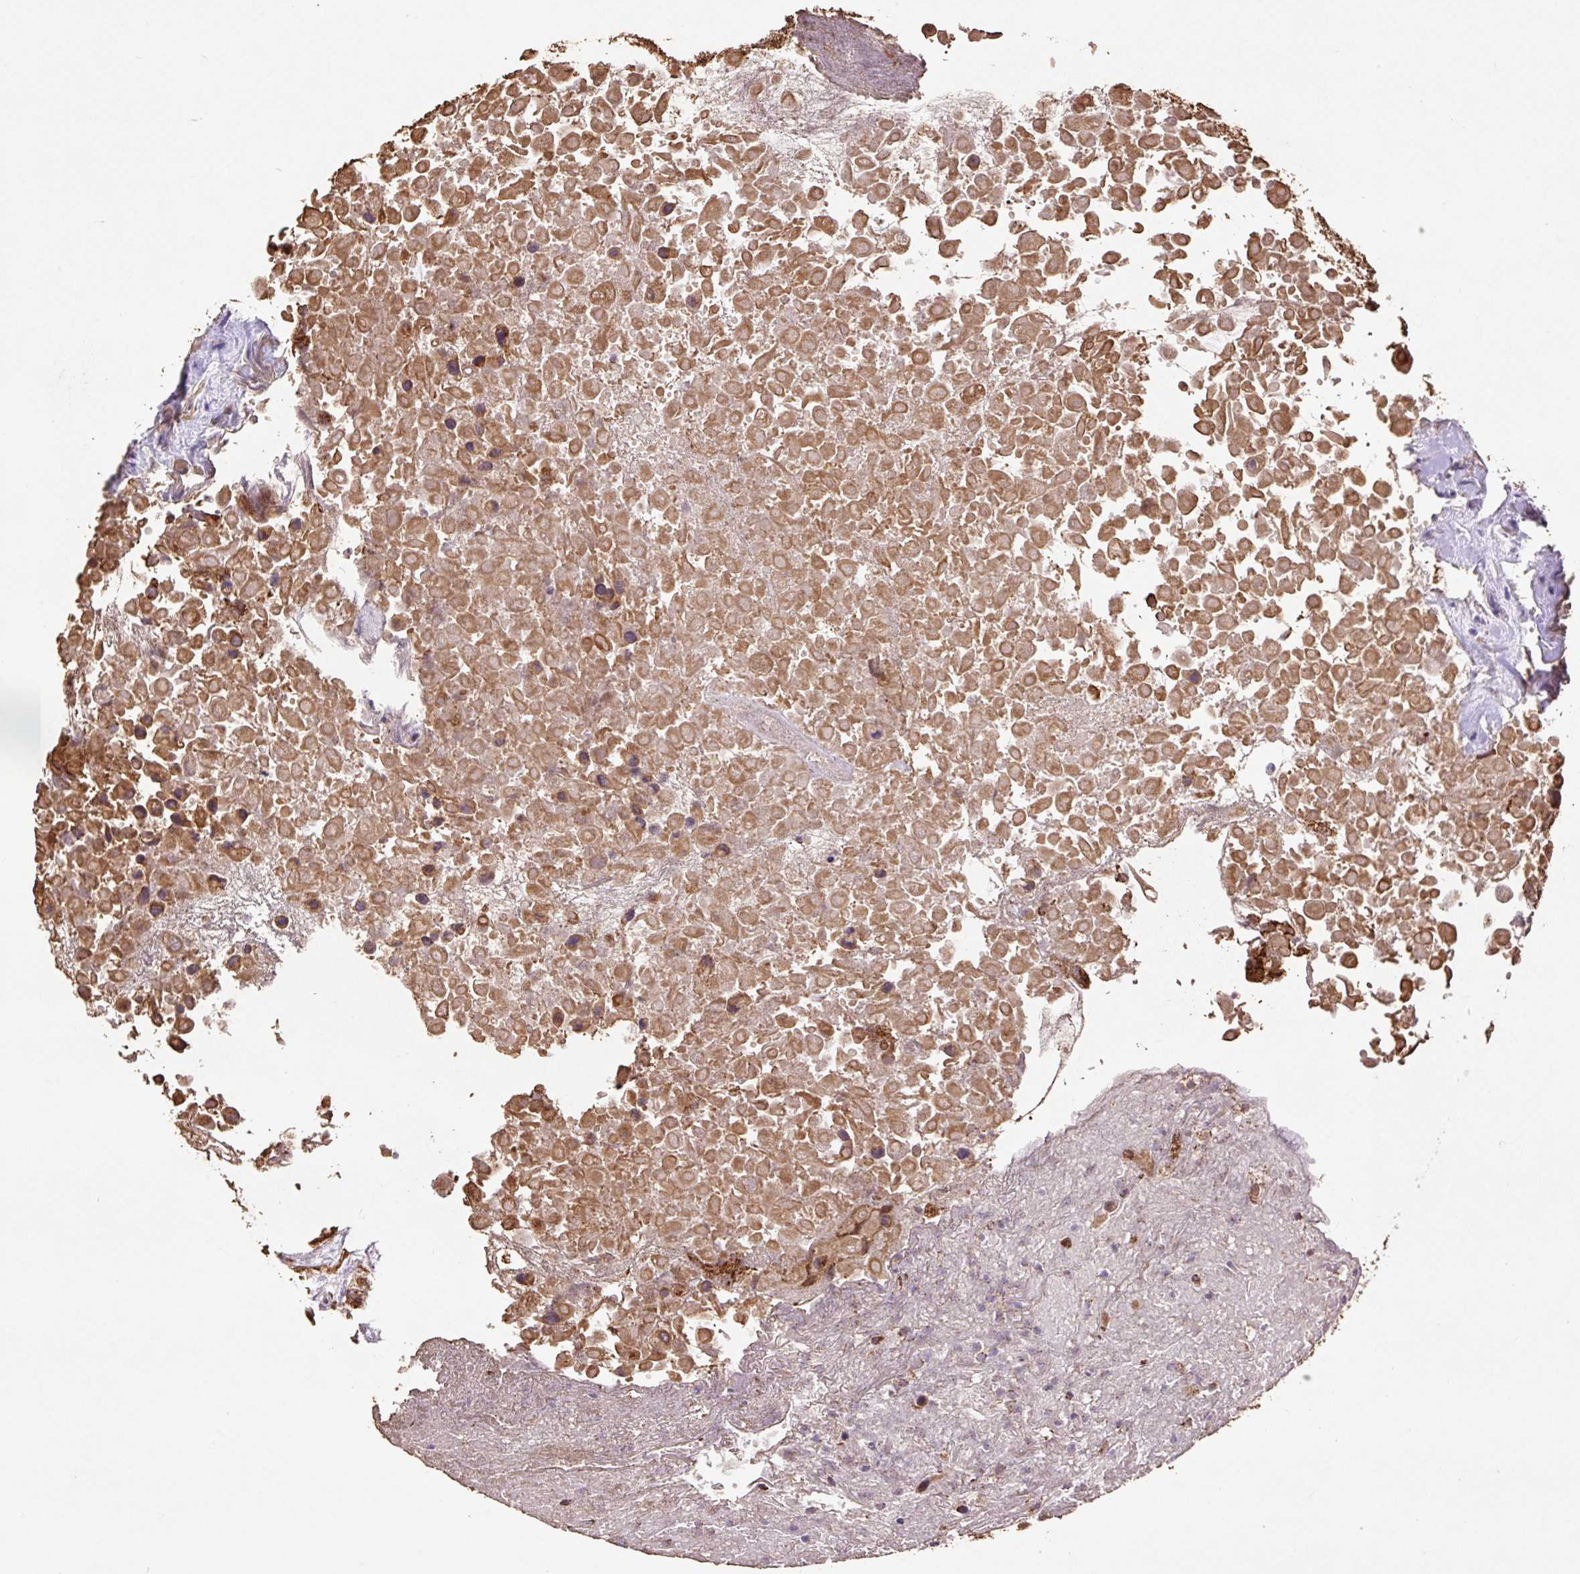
{"staining": {"intensity": "moderate", "quantity": ">75%", "location": "cytoplasmic/membranous"}, "tissue": "urothelial cancer", "cell_type": "Tumor cells", "image_type": "cancer", "snomed": [{"axis": "morphology", "description": "Urothelial carcinoma, High grade"}, {"axis": "topography", "description": "Urinary bladder"}], "caption": "Urothelial cancer stained with IHC exhibits moderate cytoplasmic/membranous positivity in approximately >75% of tumor cells.", "gene": "ATP5F1A", "patient": {"sex": "male", "age": 56}}